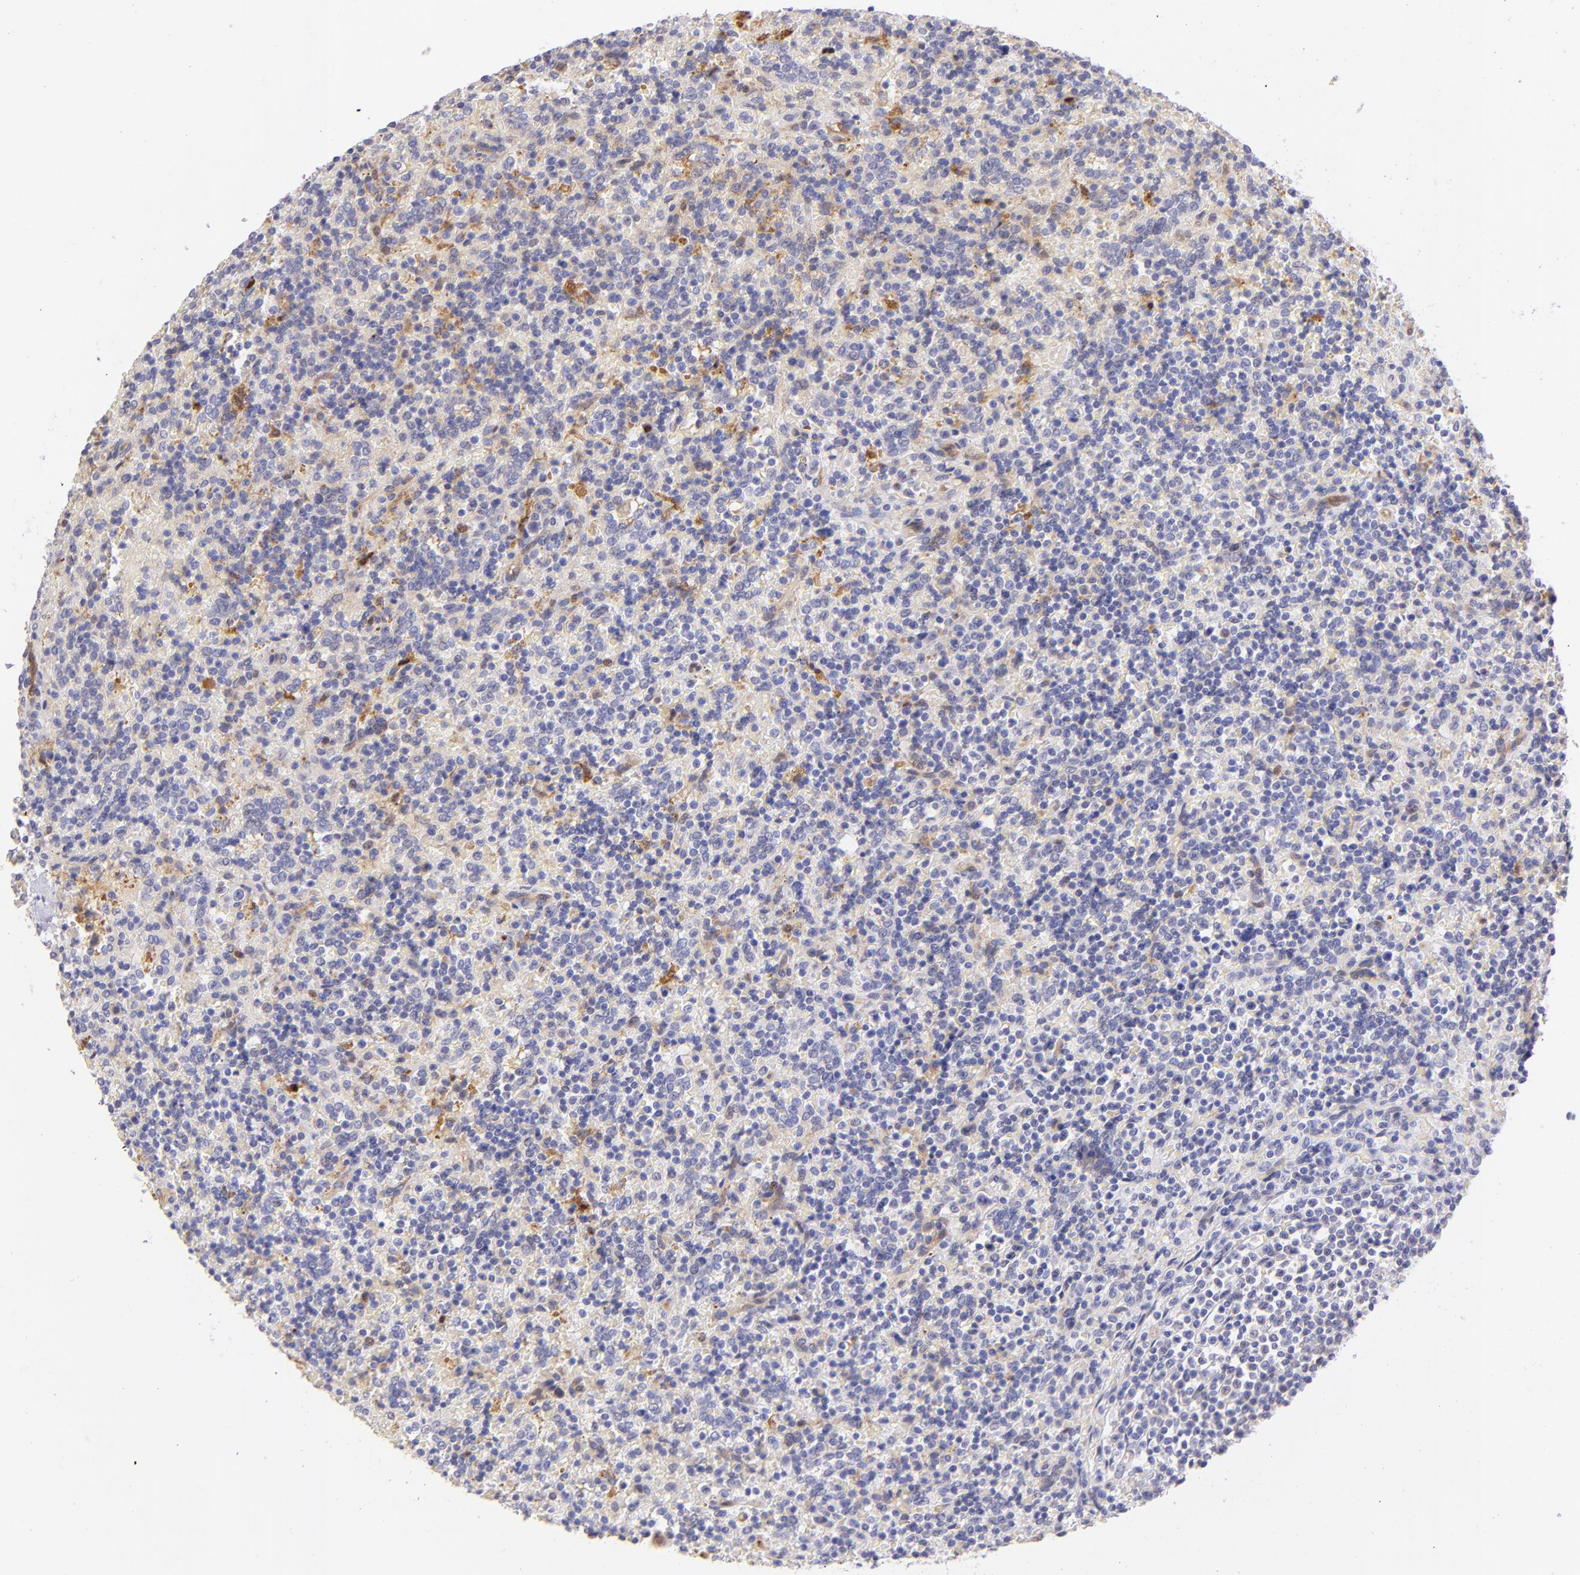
{"staining": {"intensity": "negative", "quantity": "none", "location": "none"}, "tissue": "lymphoma", "cell_type": "Tumor cells", "image_type": "cancer", "snomed": [{"axis": "morphology", "description": "Malignant lymphoma, non-Hodgkin's type, Low grade"}, {"axis": "topography", "description": "Spleen"}], "caption": "DAB immunohistochemical staining of human malignant lymphoma, non-Hodgkin's type (low-grade) exhibits no significant staining in tumor cells.", "gene": "SH2D4A", "patient": {"sex": "male", "age": 67}}